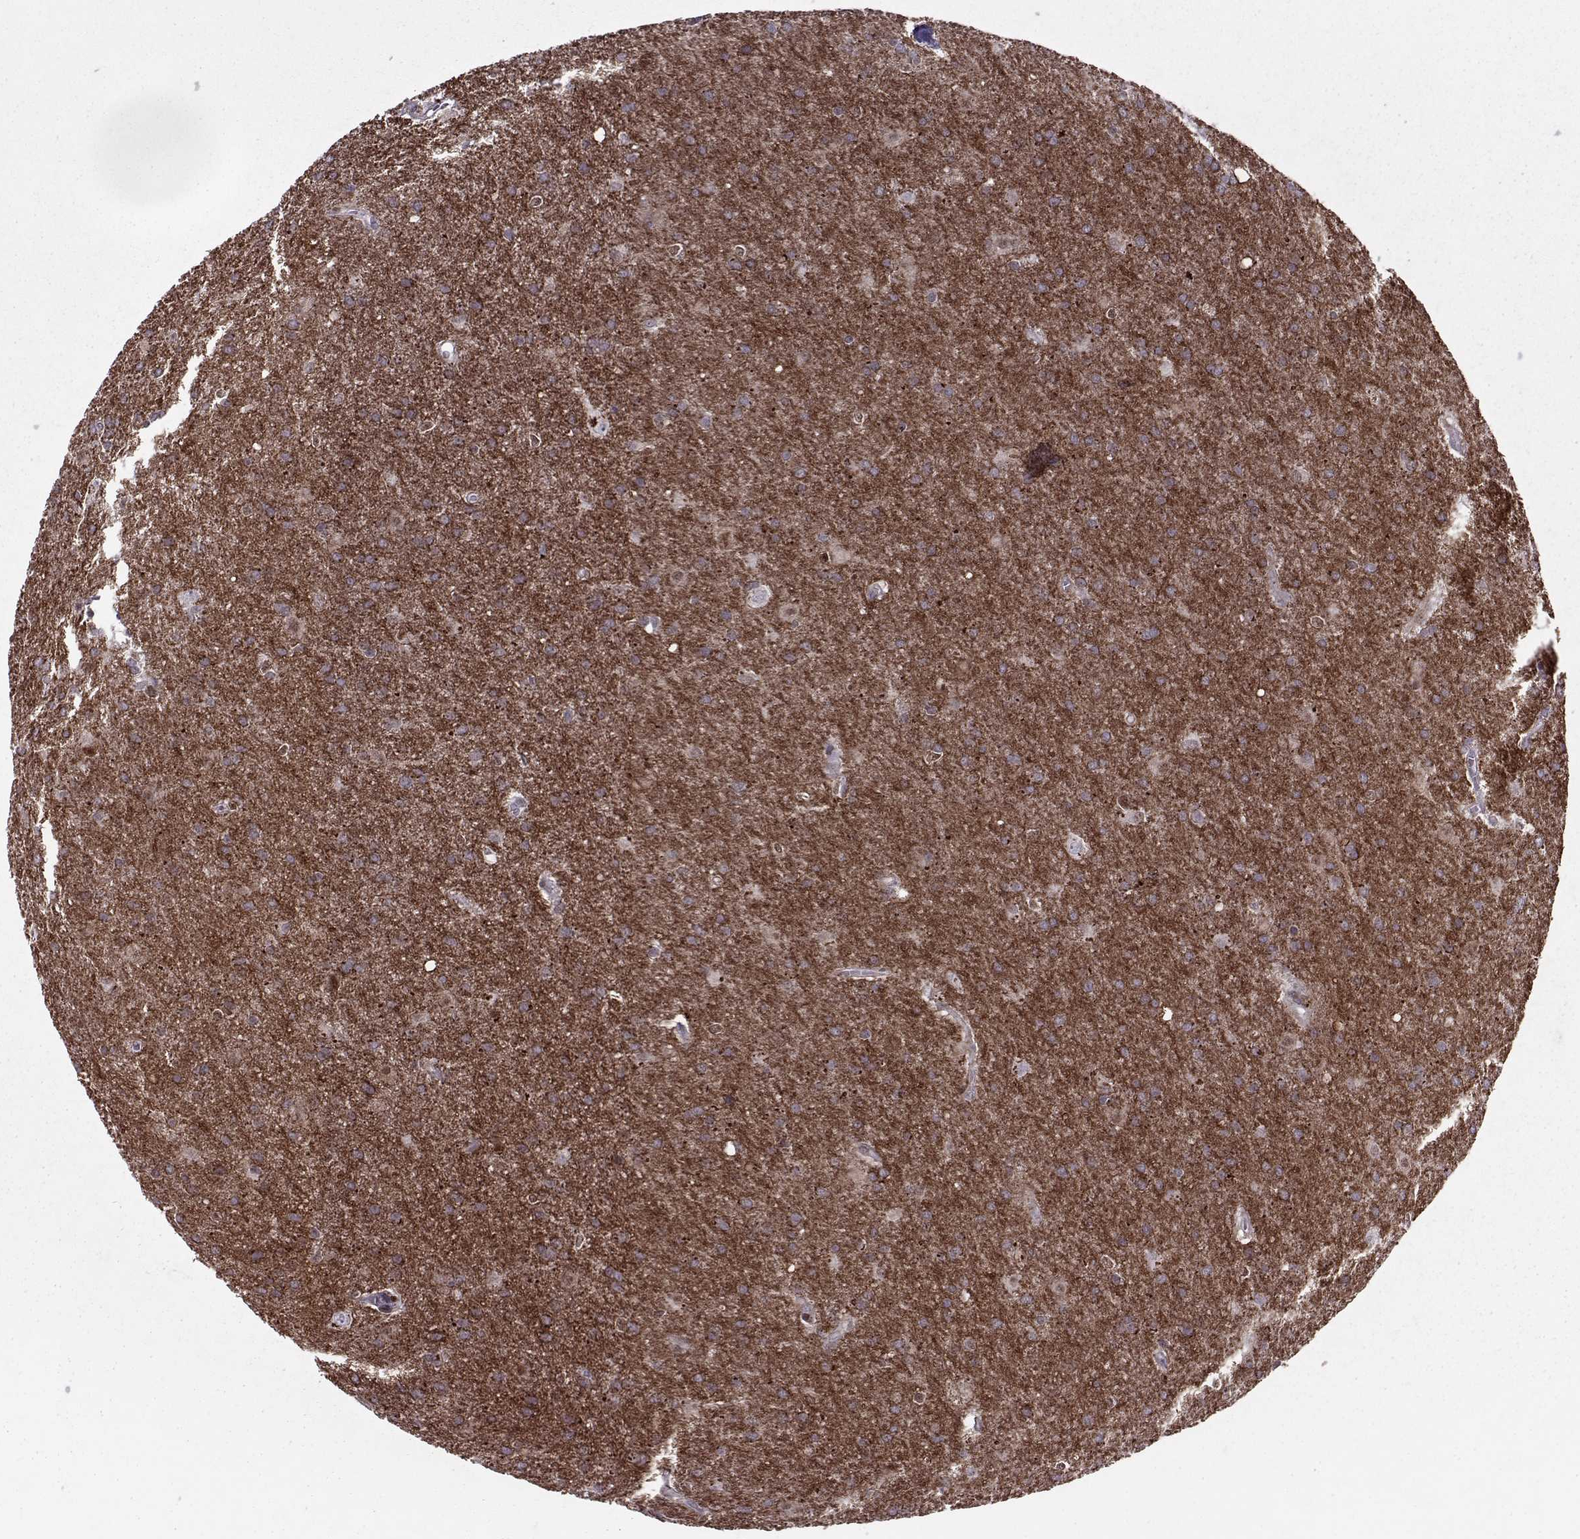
{"staining": {"intensity": "moderate", "quantity": ">75%", "location": "cytoplasmic/membranous"}, "tissue": "glioma", "cell_type": "Tumor cells", "image_type": "cancer", "snomed": [{"axis": "morphology", "description": "Glioma, malignant, Low grade"}, {"axis": "topography", "description": "Brain"}], "caption": "Immunohistochemical staining of human low-grade glioma (malignant) demonstrates medium levels of moderate cytoplasmic/membranous protein staining in approximately >75% of tumor cells. Nuclei are stained in blue.", "gene": "CDK4", "patient": {"sex": "male", "age": 58}}